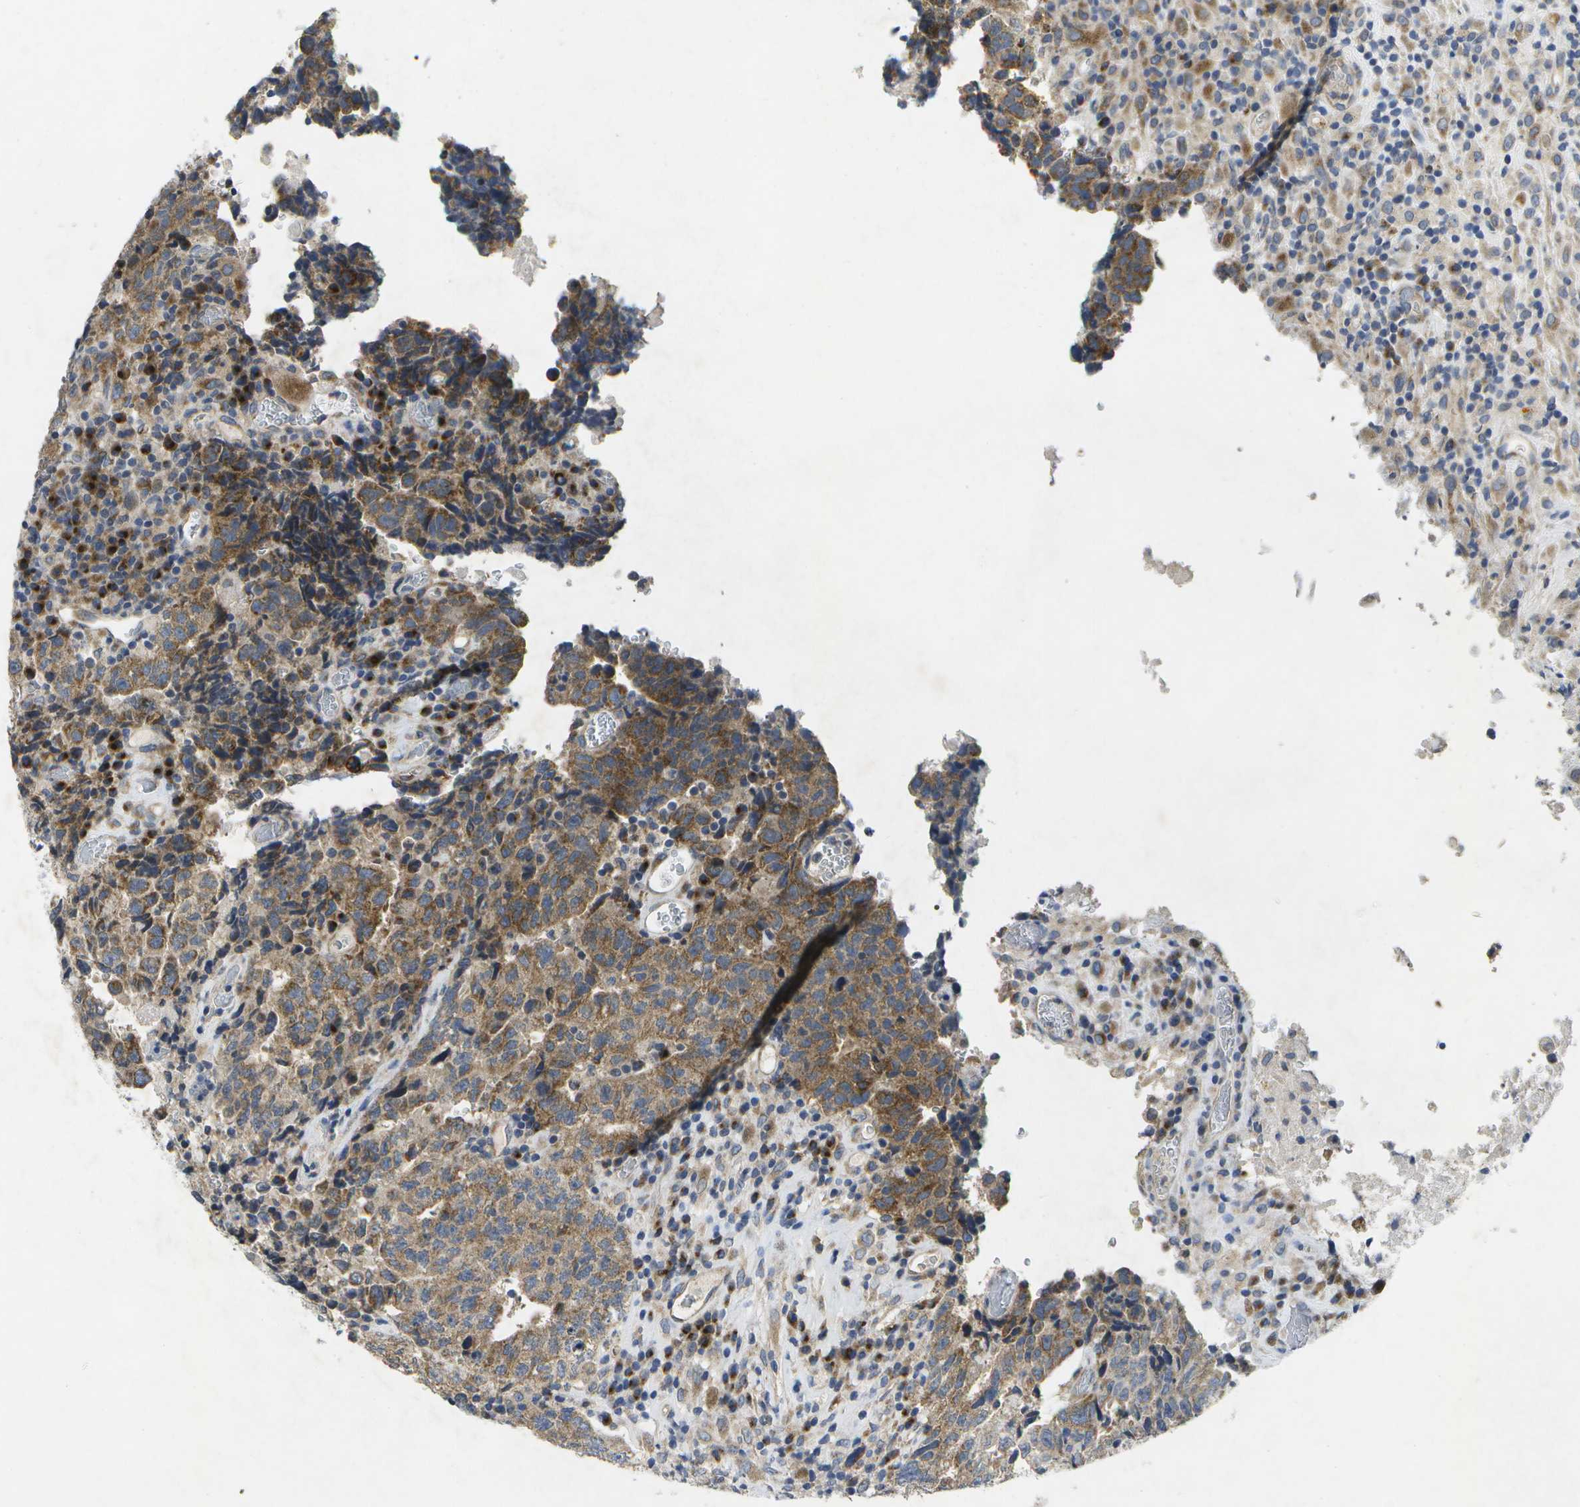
{"staining": {"intensity": "moderate", "quantity": "25%-75%", "location": "cytoplasmic/membranous"}, "tissue": "testis cancer", "cell_type": "Tumor cells", "image_type": "cancer", "snomed": [{"axis": "morphology", "description": "Necrosis, NOS"}, {"axis": "morphology", "description": "Carcinoma, Embryonal, NOS"}, {"axis": "topography", "description": "Testis"}], "caption": "DAB (3,3'-diaminobenzidine) immunohistochemical staining of human testis cancer reveals moderate cytoplasmic/membranous protein staining in about 25%-75% of tumor cells.", "gene": "KDELR1", "patient": {"sex": "male", "age": 19}}